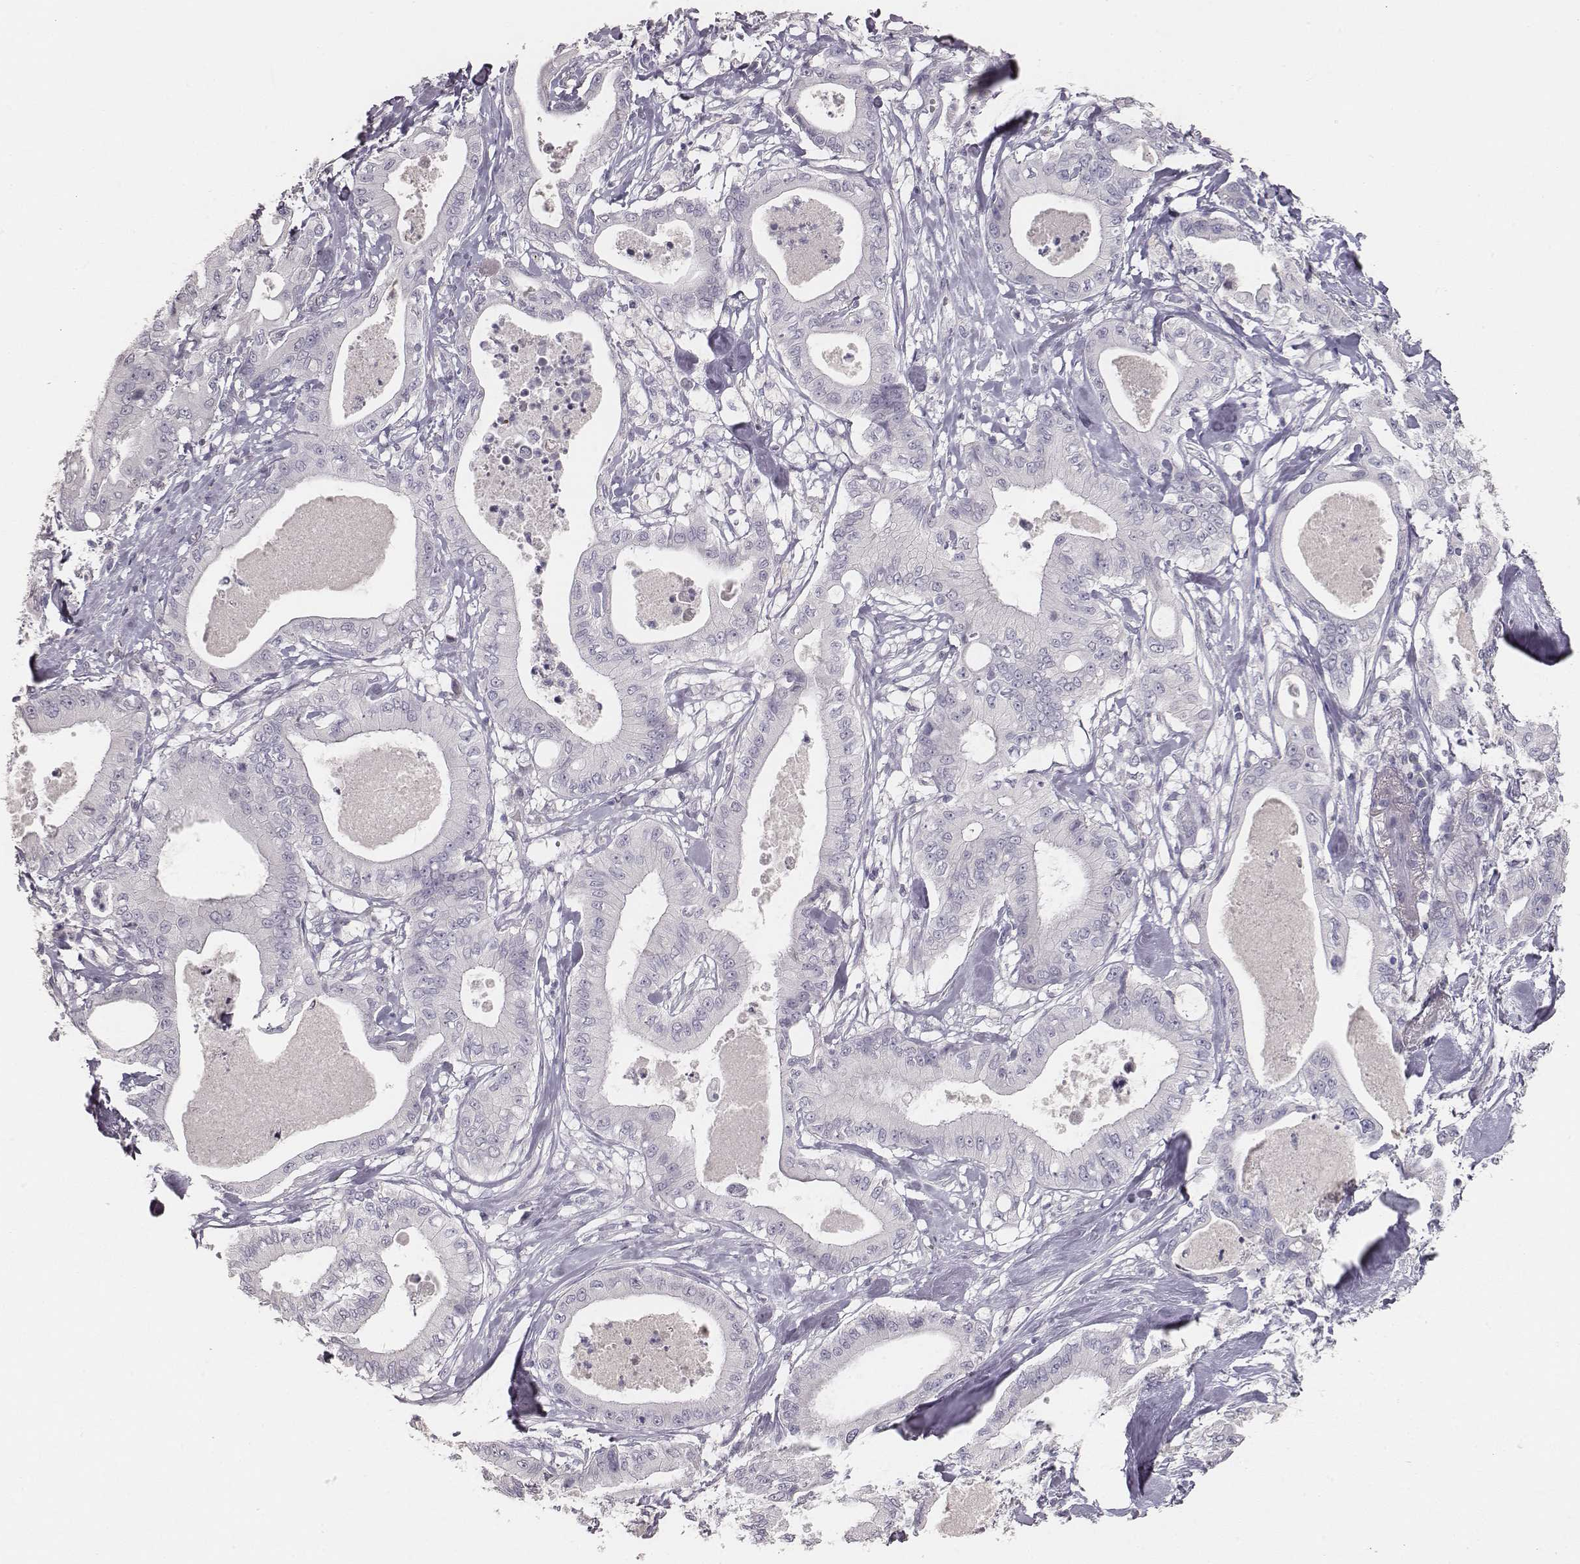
{"staining": {"intensity": "negative", "quantity": "none", "location": "none"}, "tissue": "pancreatic cancer", "cell_type": "Tumor cells", "image_type": "cancer", "snomed": [{"axis": "morphology", "description": "Adenocarcinoma, NOS"}, {"axis": "topography", "description": "Pancreas"}], "caption": "There is no significant expression in tumor cells of pancreatic adenocarcinoma. (DAB (3,3'-diaminobenzidine) immunohistochemistry with hematoxylin counter stain).", "gene": "MYH6", "patient": {"sex": "male", "age": 71}}